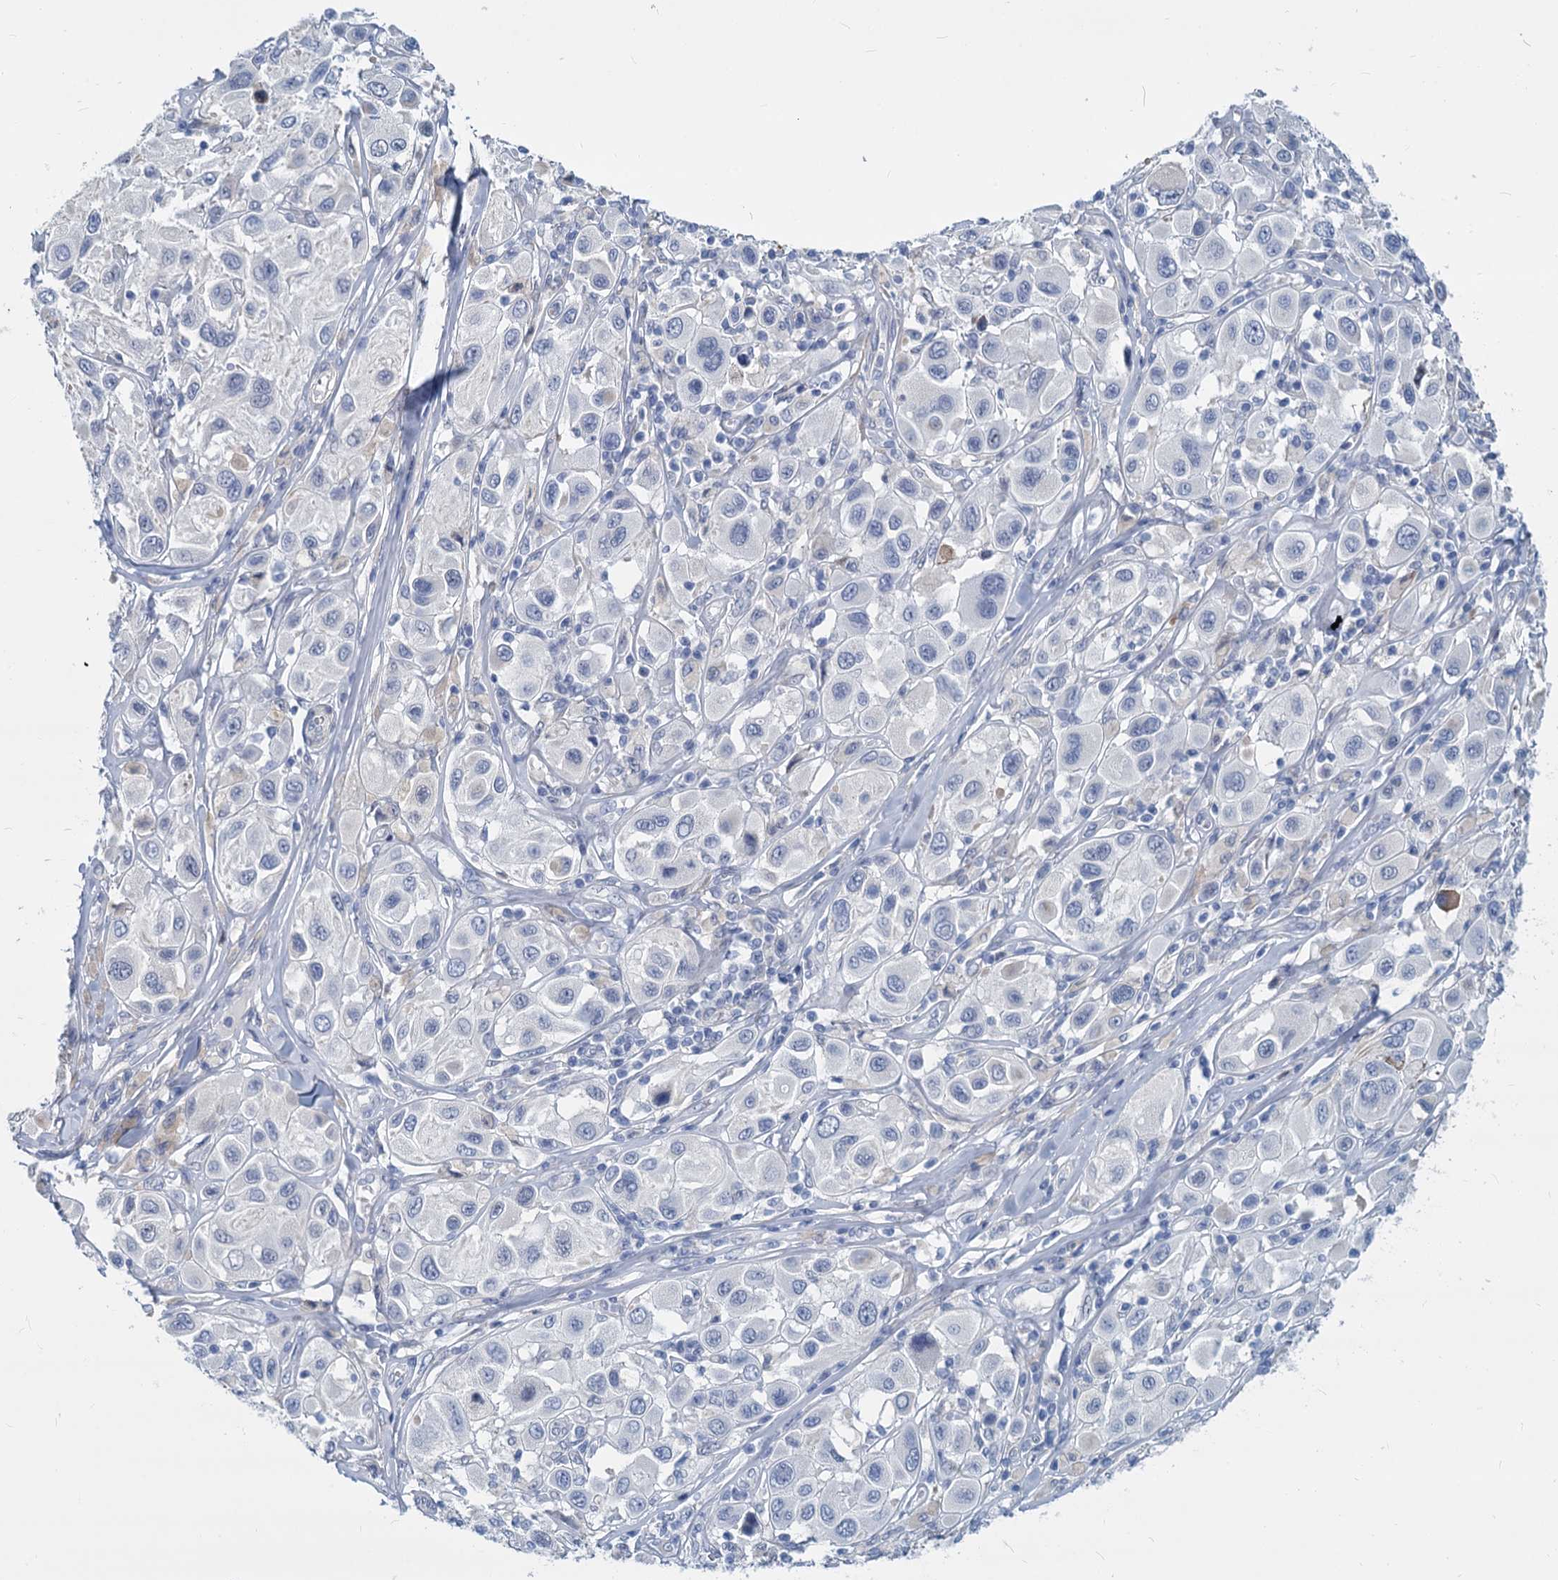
{"staining": {"intensity": "negative", "quantity": "none", "location": "none"}, "tissue": "melanoma", "cell_type": "Tumor cells", "image_type": "cancer", "snomed": [{"axis": "morphology", "description": "Malignant melanoma, Metastatic site"}, {"axis": "topography", "description": "Skin"}], "caption": "The image demonstrates no significant expression in tumor cells of melanoma.", "gene": "GSTM3", "patient": {"sex": "male", "age": 41}}